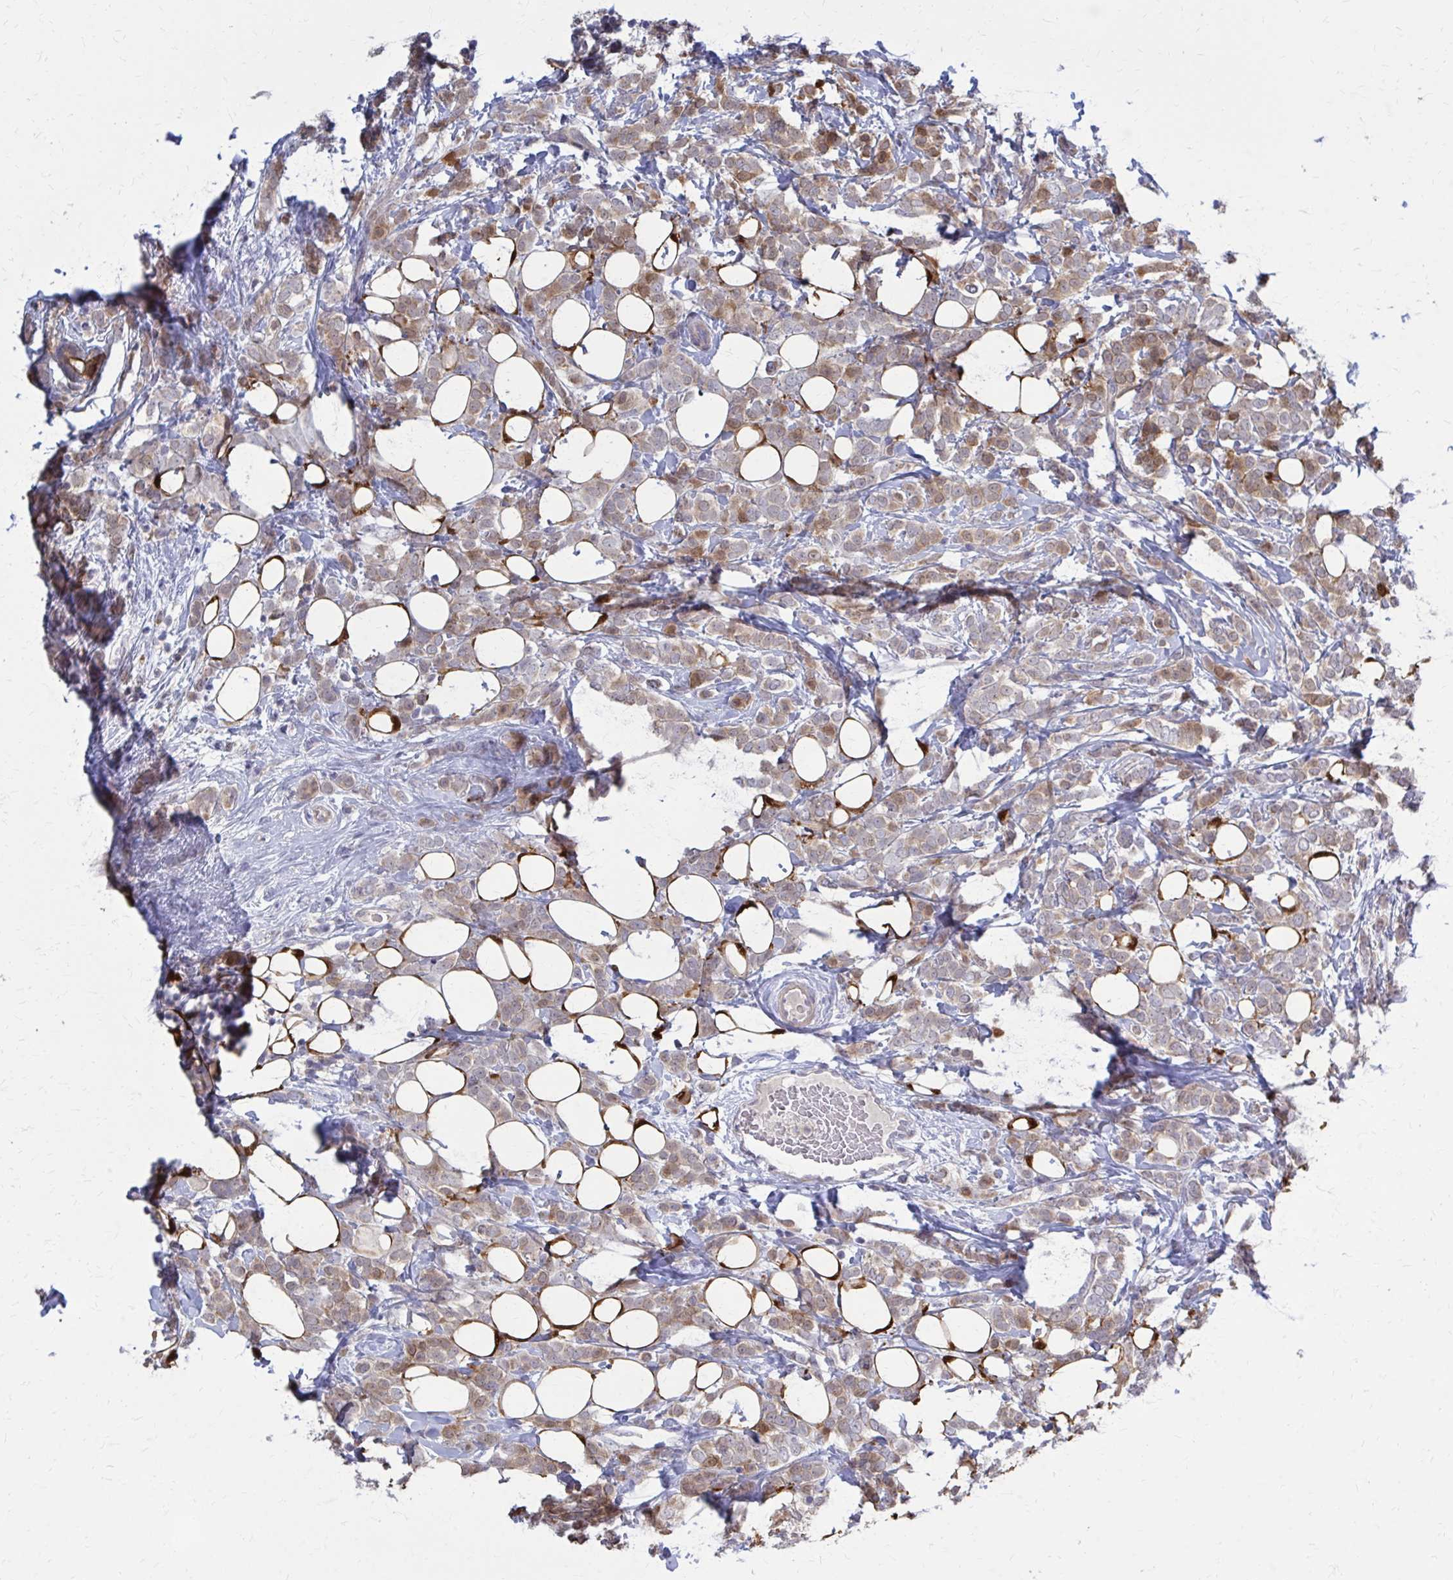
{"staining": {"intensity": "moderate", "quantity": "25%-75%", "location": "cytoplasmic/membranous"}, "tissue": "breast cancer", "cell_type": "Tumor cells", "image_type": "cancer", "snomed": [{"axis": "morphology", "description": "Lobular carcinoma"}, {"axis": "topography", "description": "Breast"}], "caption": "Breast lobular carcinoma stained with a protein marker reveals moderate staining in tumor cells.", "gene": "DBI", "patient": {"sex": "female", "age": 49}}